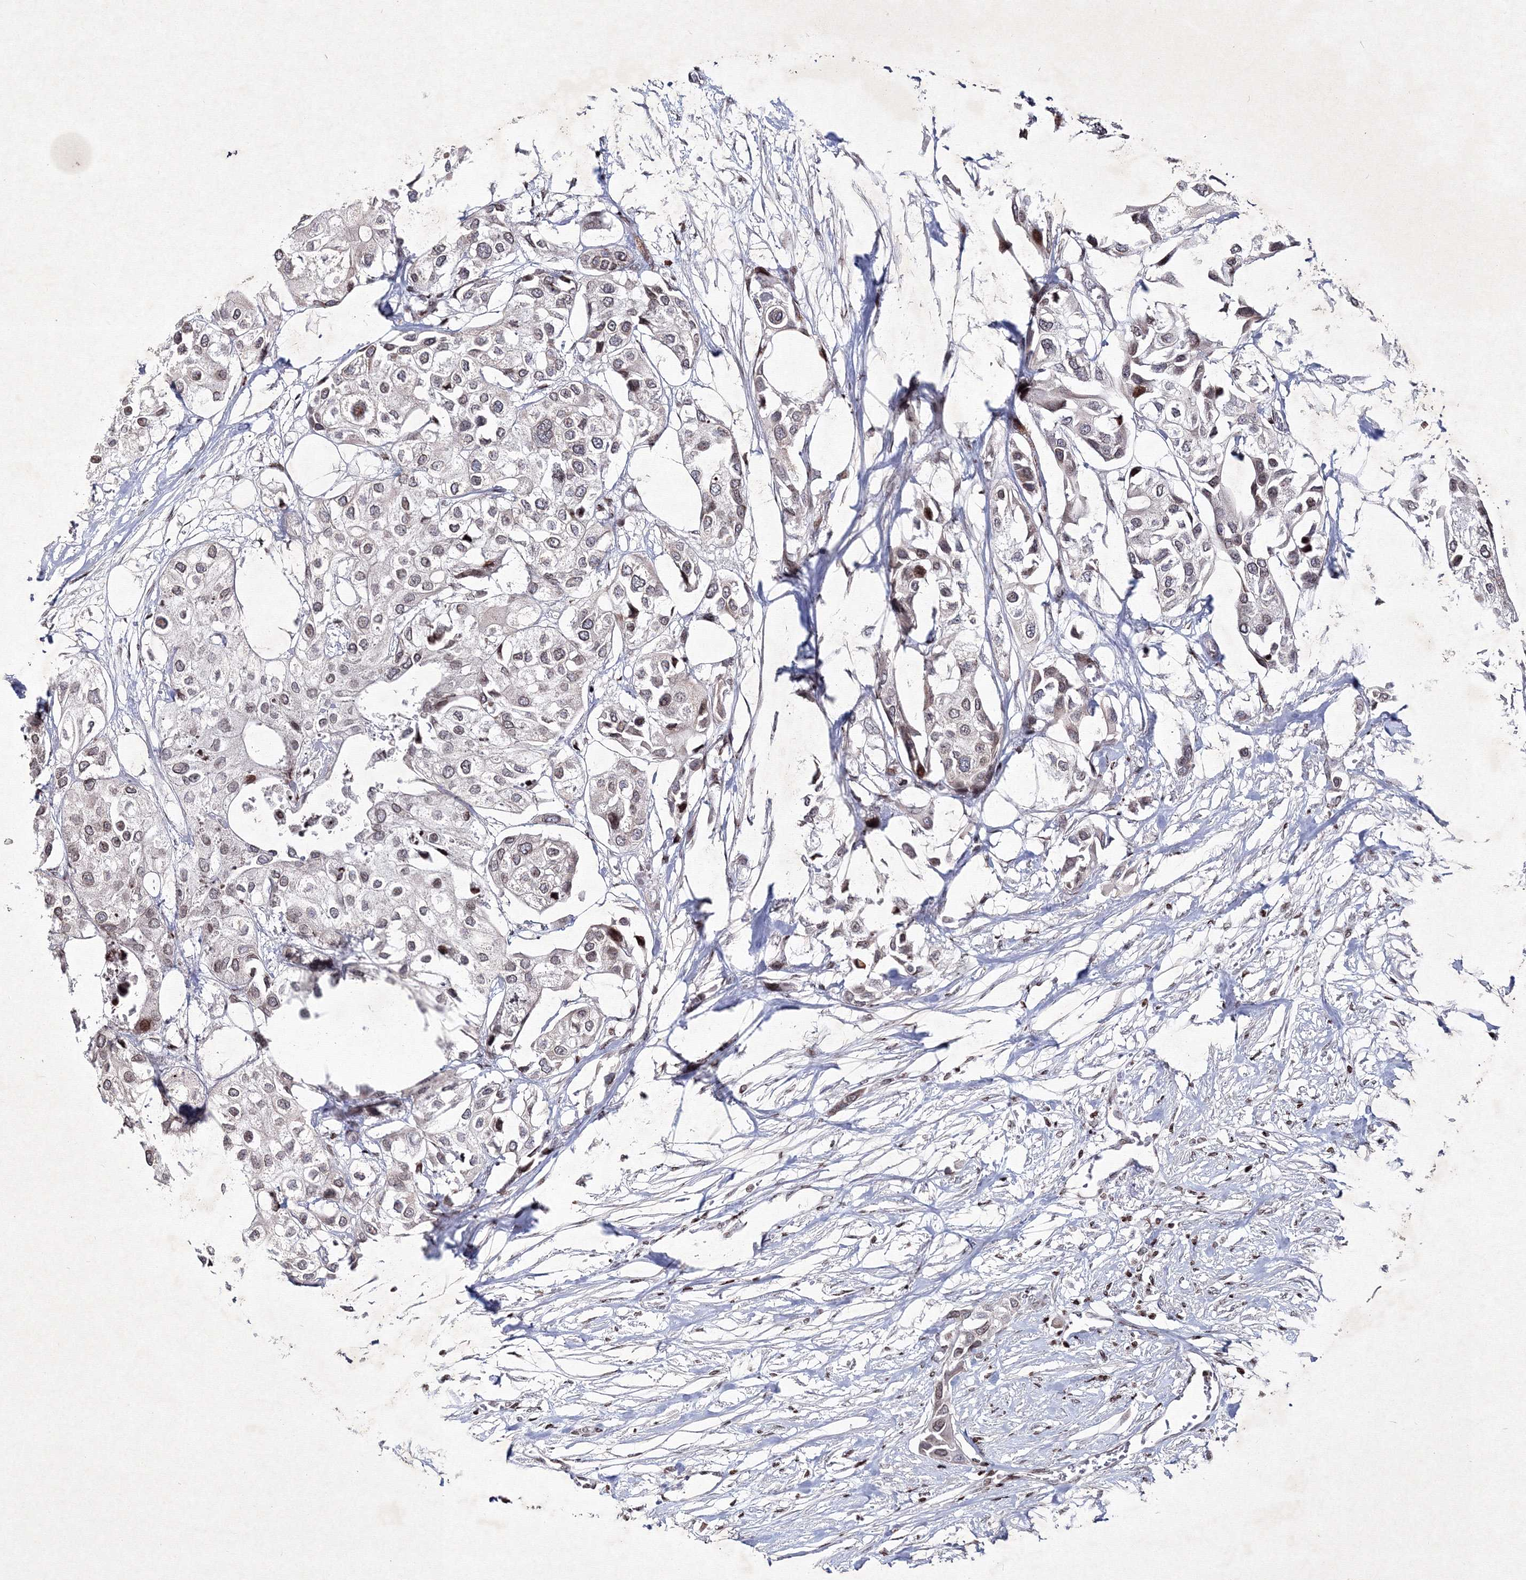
{"staining": {"intensity": "negative", "quantity": "none", "location": "none"}, "tissue": "urothelial cancer", "cell_type": "Tumor cells", "image_type": "cancer", "snomed": [{"axis": "morphology", "description": "Urothelial carcinoma, High grade"}, {"axis": "topography", "description": "Urinary bladder"}], "caption": "Immunohistochemistry (IHC) image of urothelial carcinoma (high-grade) stained for a protein (brown), which reveals no positivity in tumor cells.", "gene": "SMIM29", "patient": {"sex": "male", "age": 64}}